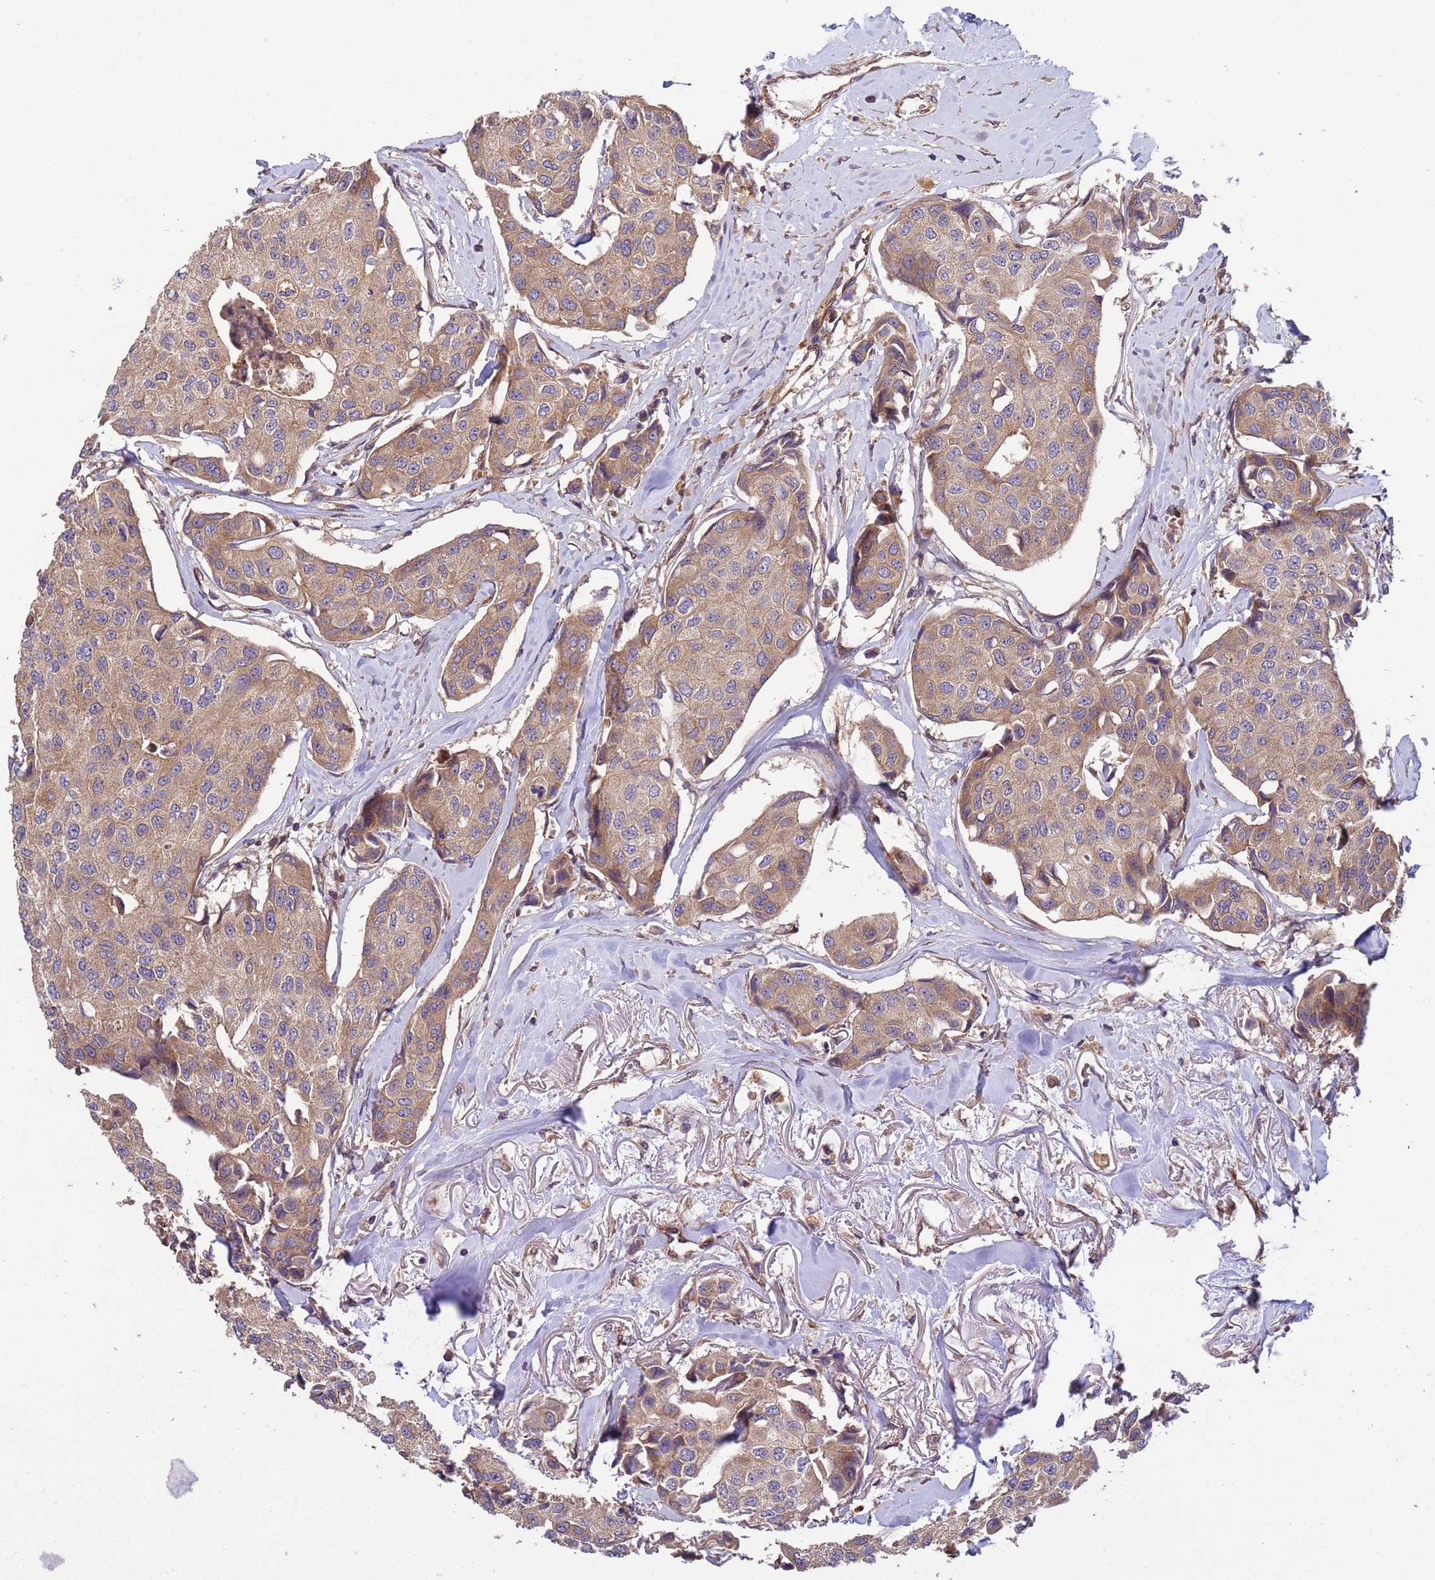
{"staining": {"intensity": "weak", "quantity": ">75%", "location": "cytoplasmic/membranous"}, "tissue": "breast cancer", "cell_type": "Tumor cells", "image_type": "cancer", "snomed": [{"axis": "morphology", "description": "Duct carcinoma"}, {"axis": "topography", "description": "Breast"}], "caption": "Immunohistochemical staining of breast cancer shows low levels of weak cytoplasmic/membranous staining in about >75% of tumor cells.", "gene": "RAB10", "patient": {"sex": "female", "age": 80}}